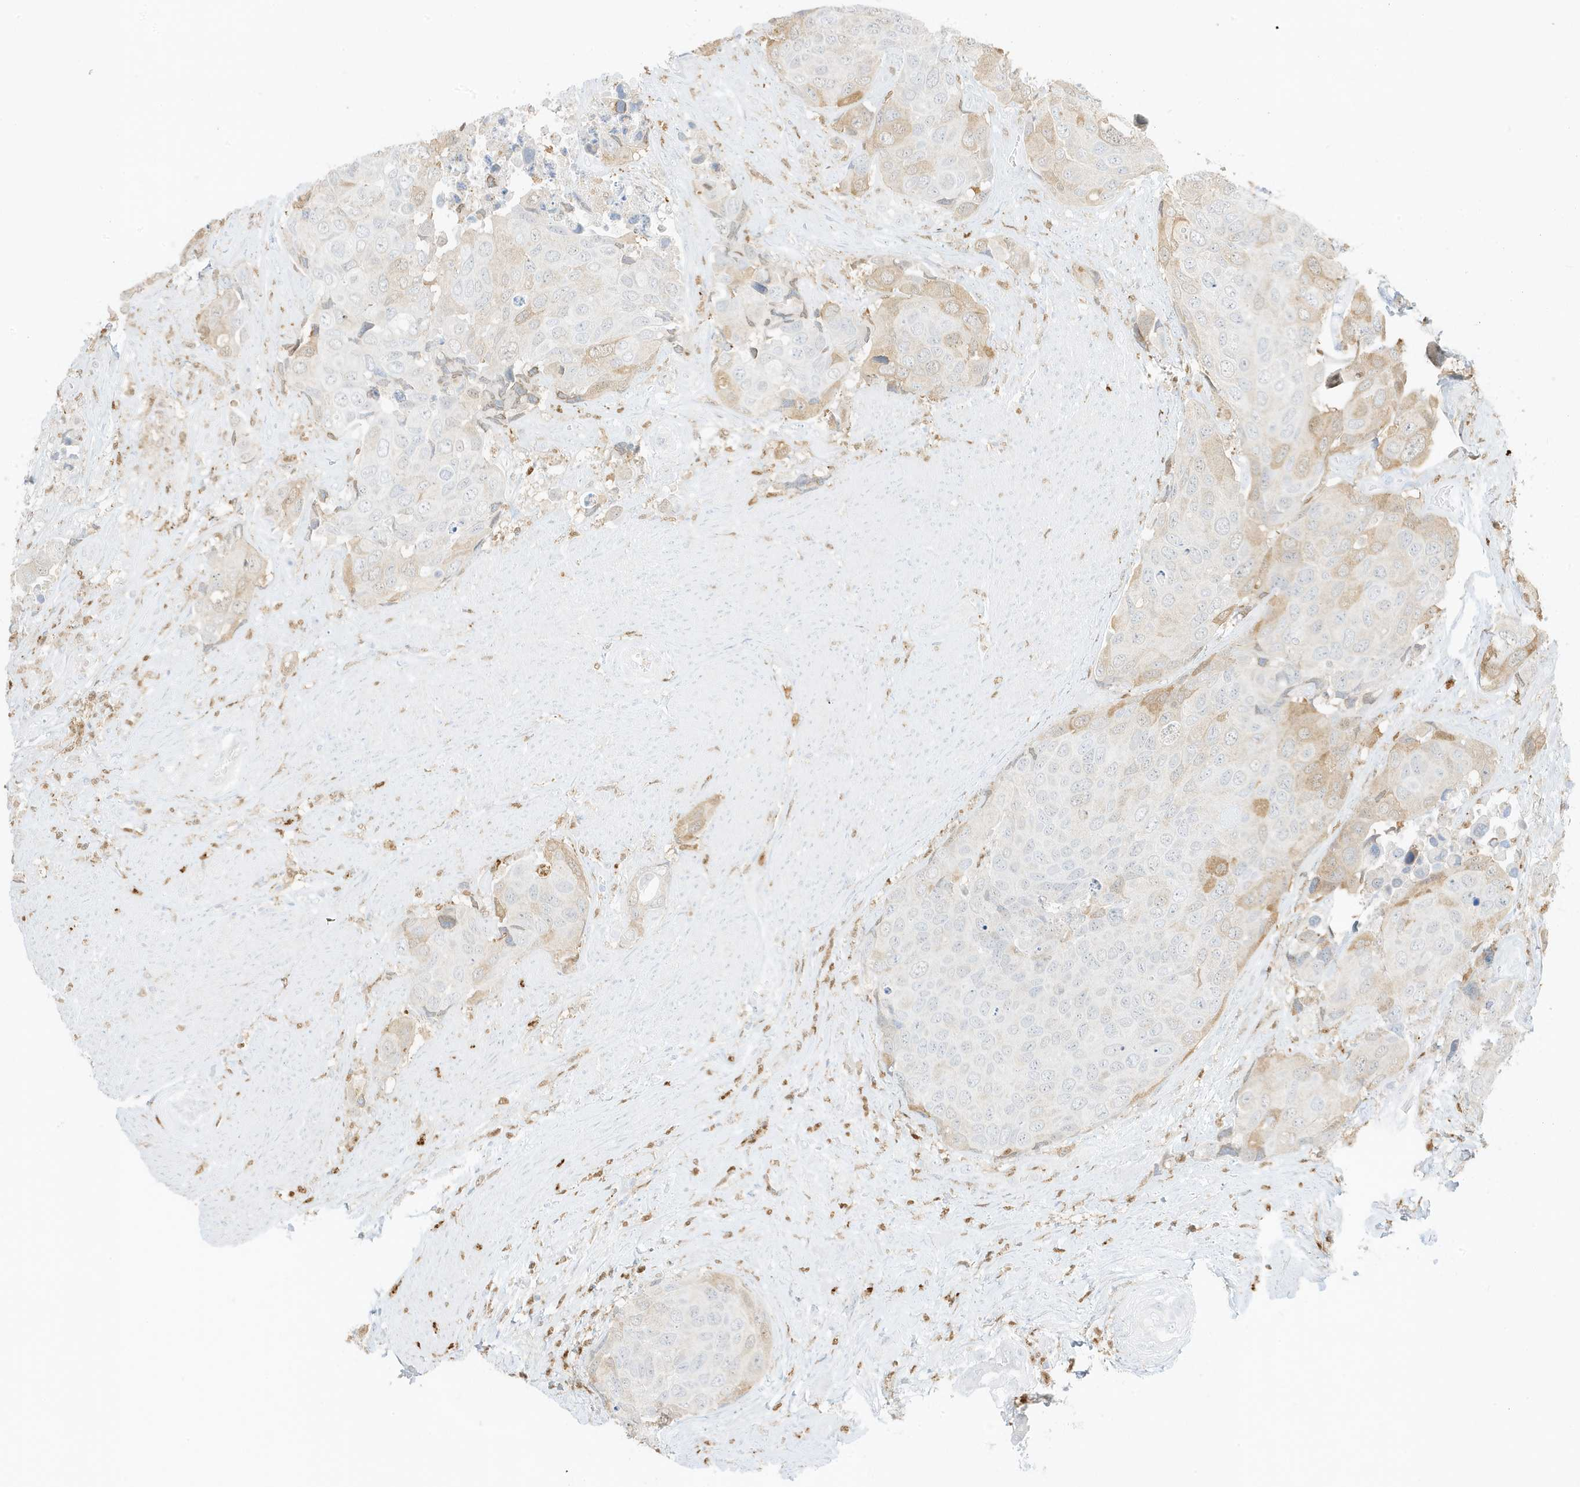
{"staining": {"intensity": "weak", "quantity": "<25%", "location": "cytoplasmic/membranous"}, "tissue": "urothelial cancer", "cell_type": "Tumor cells", "image_type": "cancer", "snomed": [{"axis": "morphology", "description": "Urothelial carcinoma, High grade"}, {"axis": "topography", "description": "Urinary bladder"}], "caption": "IHC photomicrograph of neoplastic tissue: human urothelial carcinoma (high-grade) stained with DAB reveals no significant protein expression in tumor cells. Brightfield microscopy of immunohistochemistry stained with DAB (3,3'-diaminobenzidine) (brown) and hematoxylin (blue), captured at high magnification.", "gene": "GCA", "patient": {"sex": "male", "age": 74}}